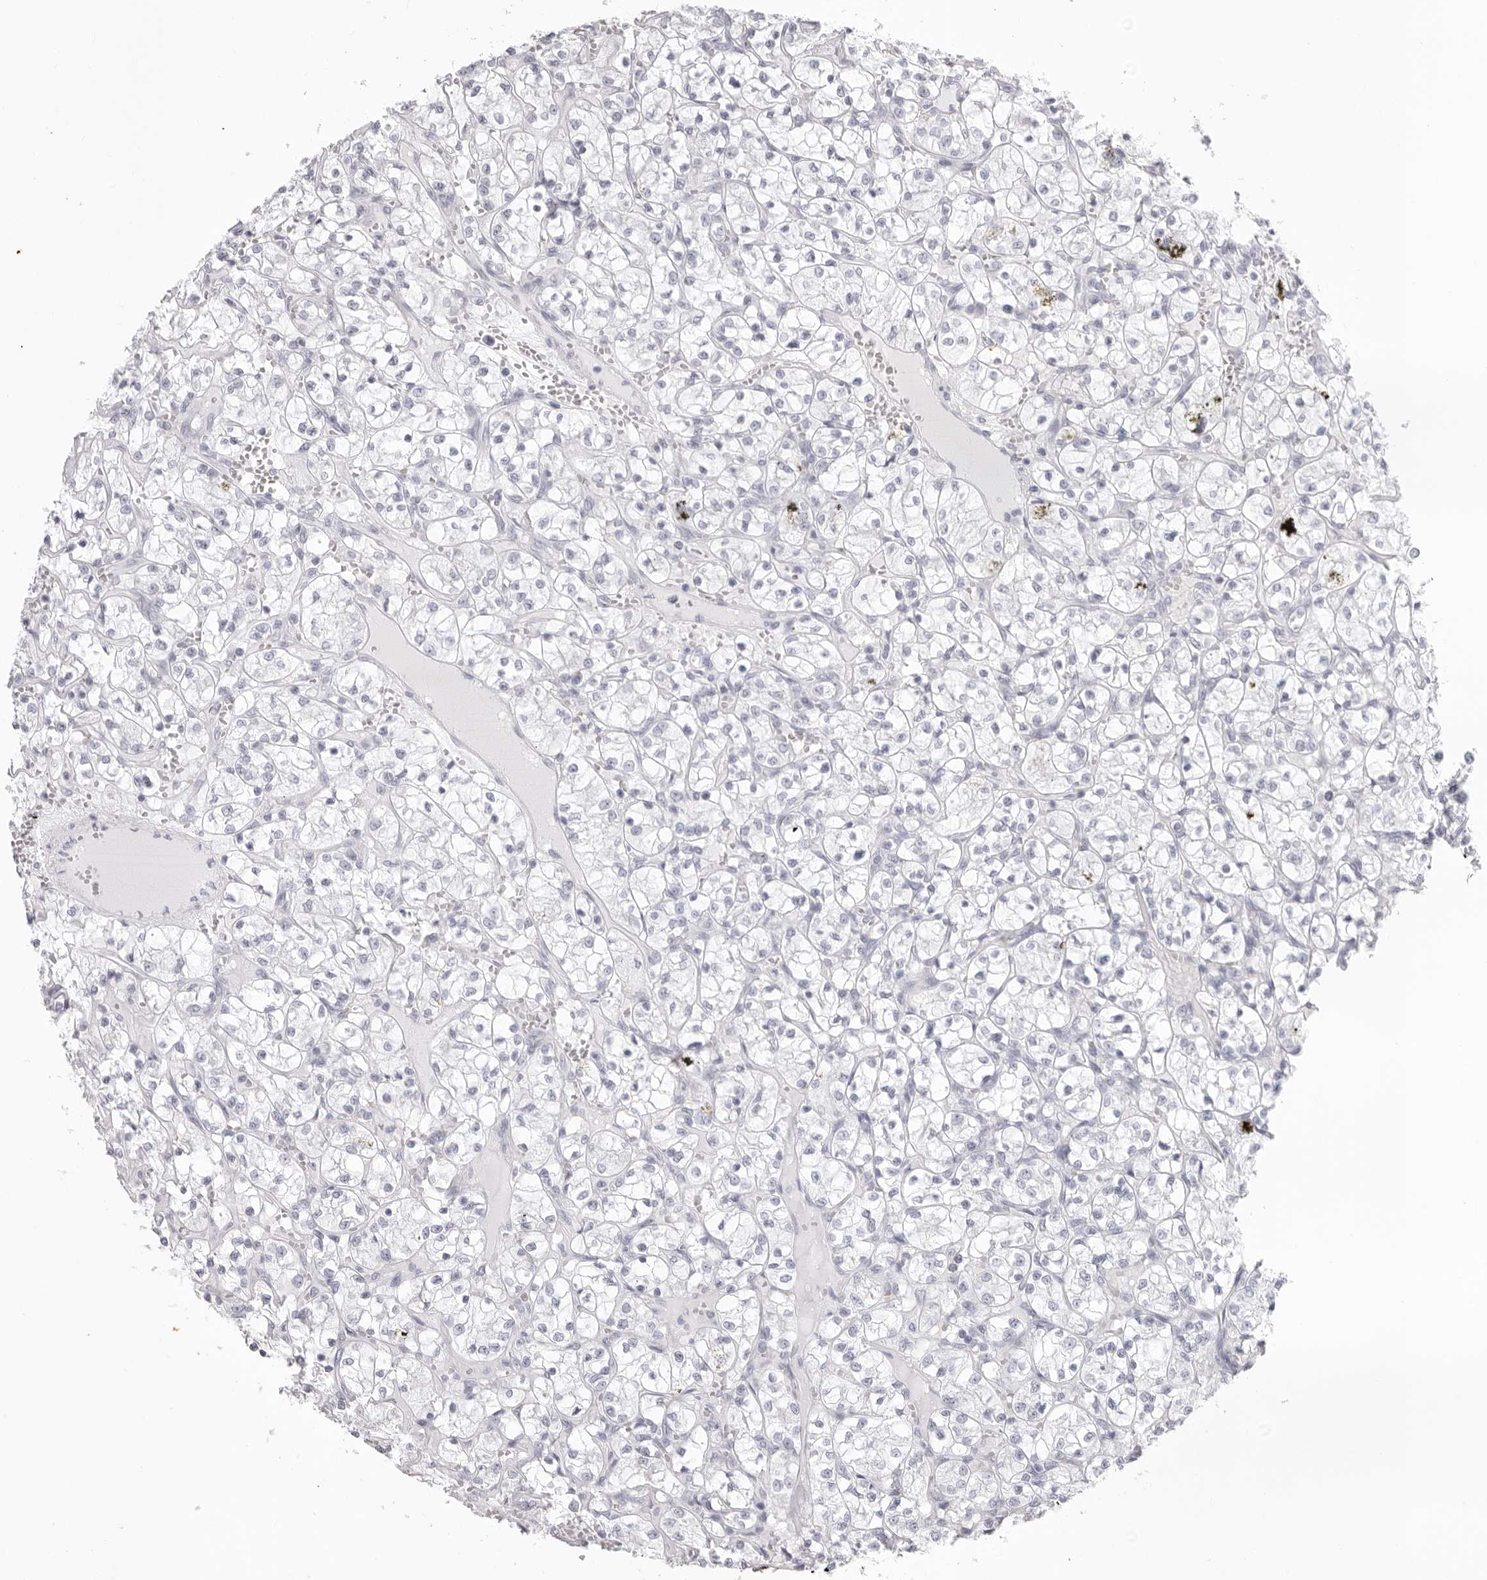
{"staining": {"intensity": "negative", "quantity": "none", "location": "none"}, "tissue": "renal cancer", "cell_type": "Tumor cells", "image_type": "cancer", "snomed": [{"axis": "morphology", "description": "Adenocarcinoma, NOS"}, {"axis": "topography", "description": "Kidney"}], "caption": "Protein analysis of renal cancer shows no significant staining in tumor cells.", "gene": "KLK9", "patient": {"sex": "female", "age": 69}}